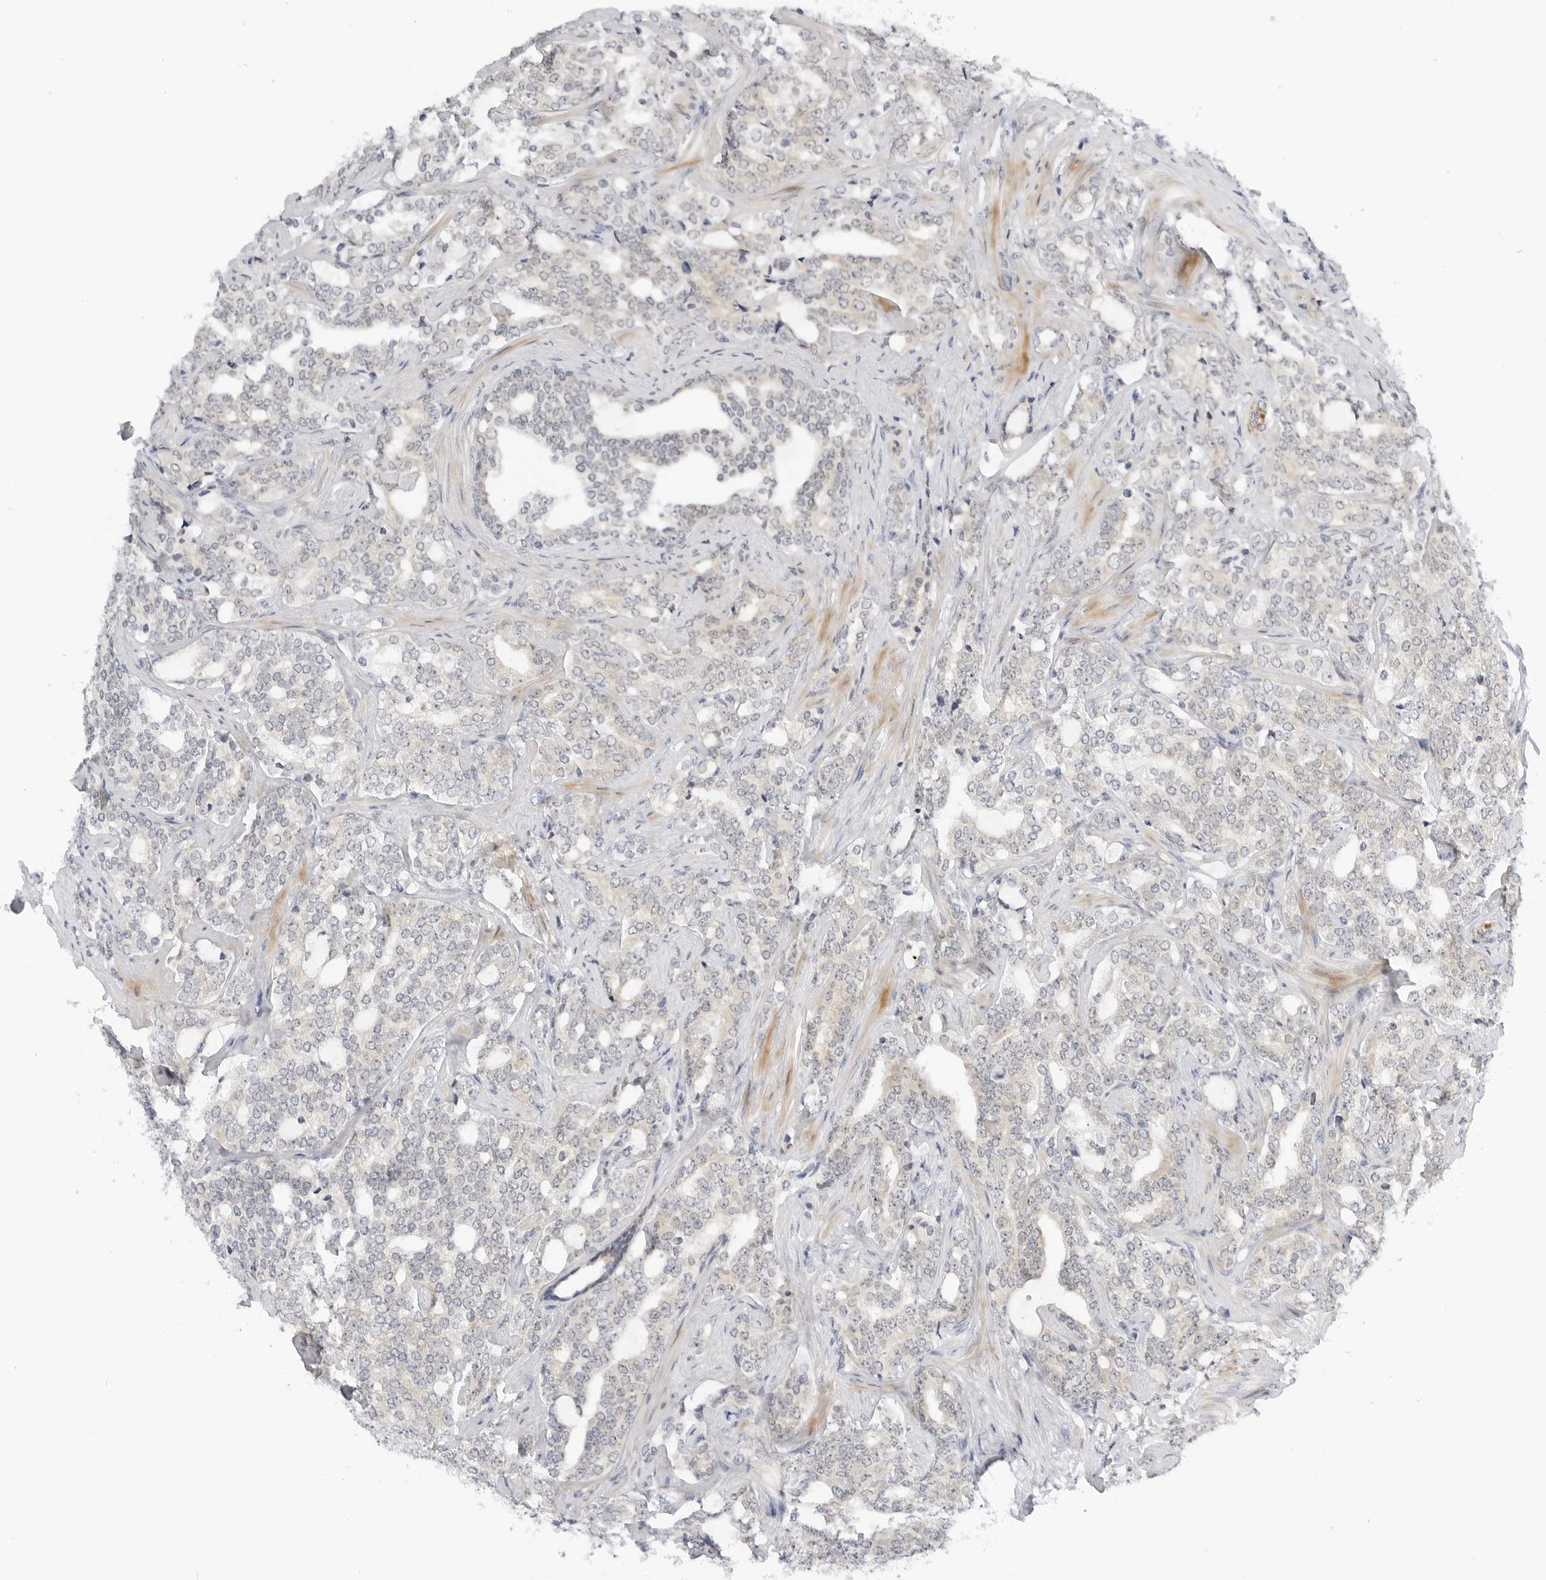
{"staining": {"intensity": "negative", "quantity": "none", "location": "none"}, "tissue": "prostate cancer", "cell_type": "Tumor cells", "image_type": "cancer", "snomed": [{"axis": "morphology", "description": "Adenocarcinoma, High grade"}, {"axis": "topography", "description": "Prostate"}], "caption": "Tumor cells show no significant staining in adenocarcinoma (high-grade) (prostate). The staining is performed using DAB (3,3'-diaminobenzidine) brown chromogen with nuclei counter-stained in using hematoxylin.", "gene": "MAP2K5", "patient": {"sex": "male", "age": 64}}